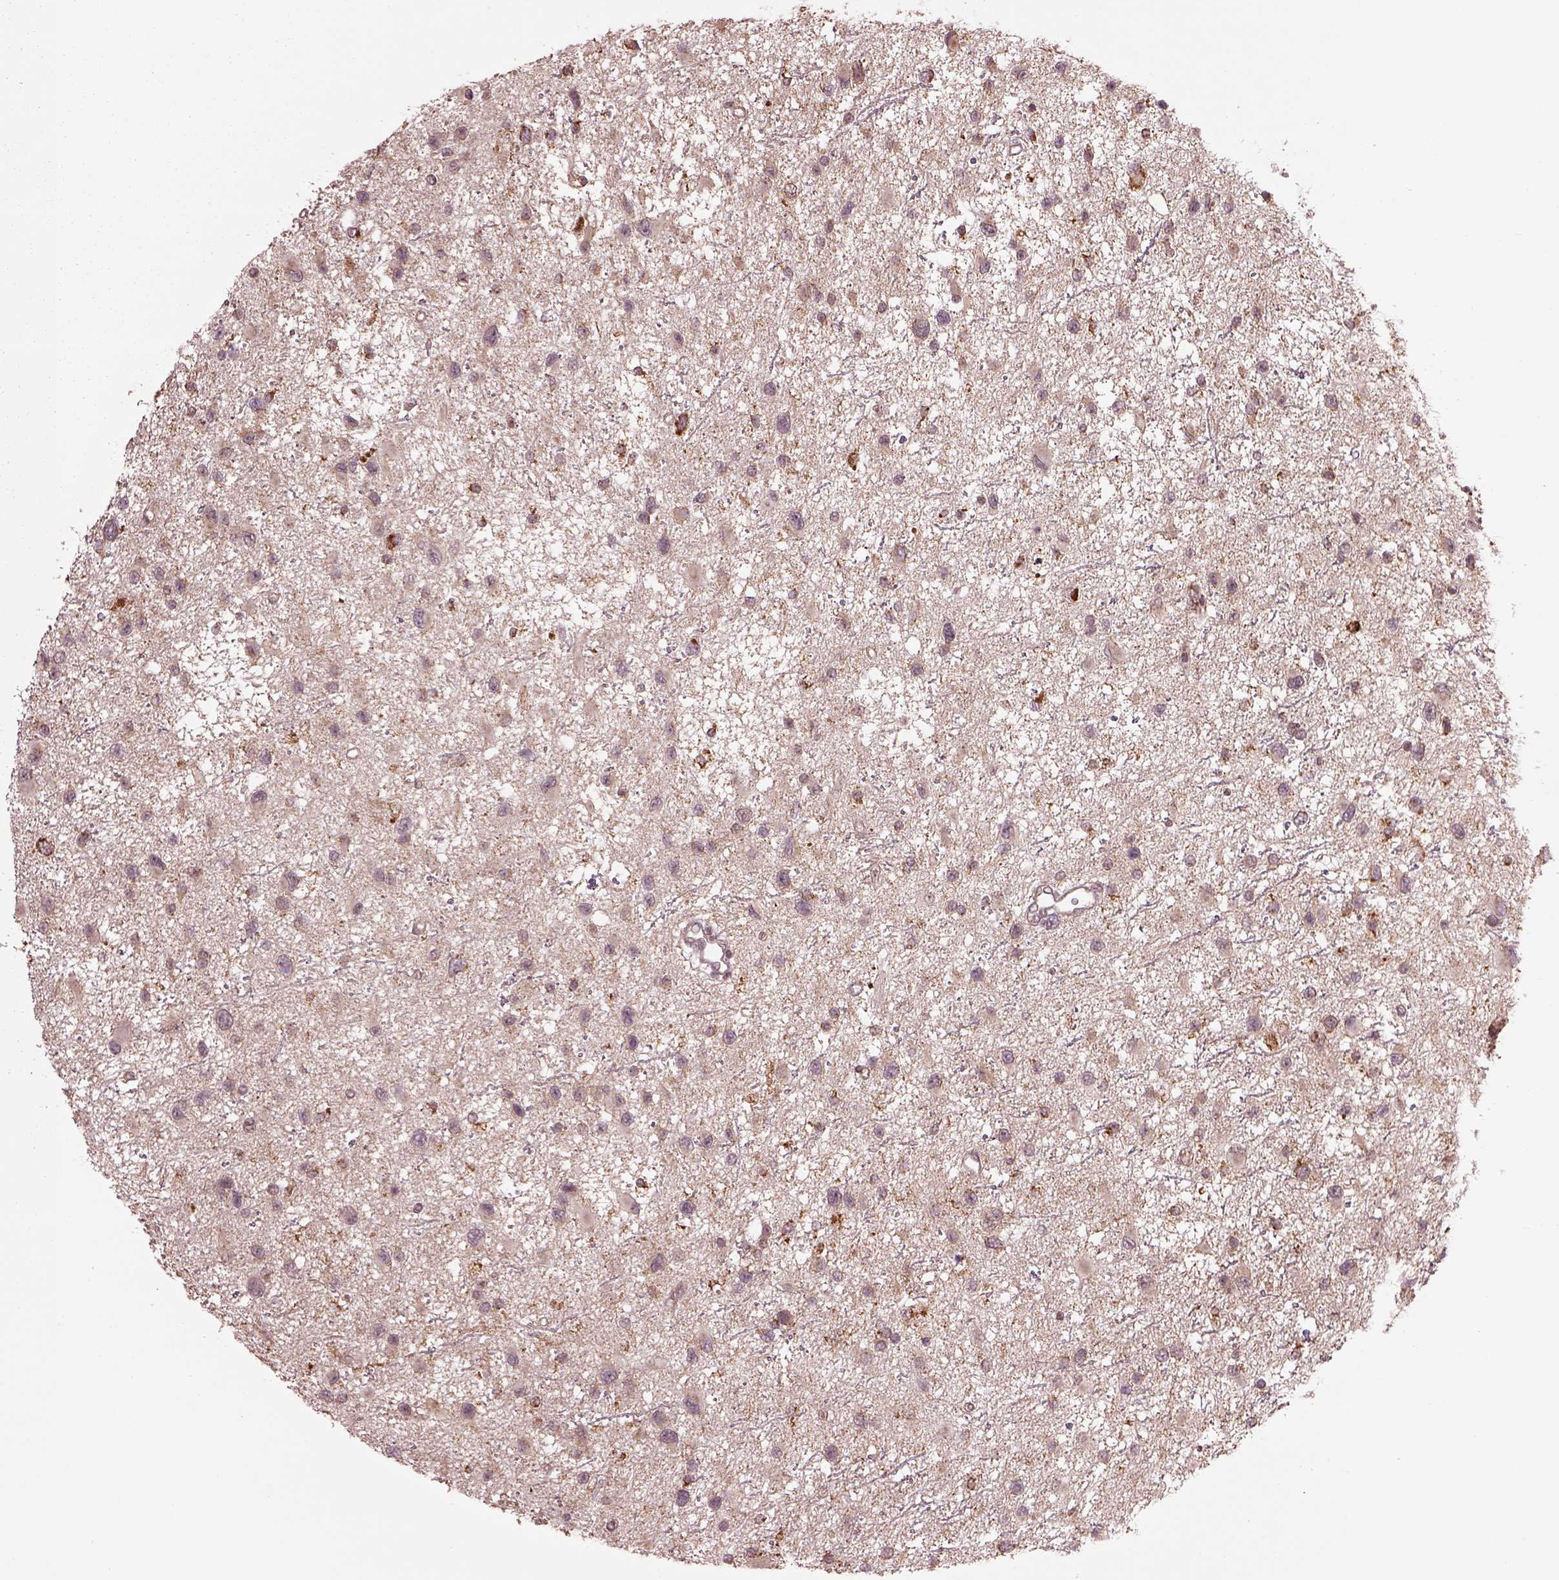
{"staining": {"intensity": "moderate", "quantity": "25%-75%", "location": "cytoplasmic/membranous"}, "tissue": "glioma", "cell_type": "Tumor cells", "image_type": "cancer", "snomed": [{"axis": "morphology", "description": "Glioma, malignant, Low grade"}, {"axis": "topography", "description": "Brain"}], "caption": "IHC of glioma demonstrates medium levels of moderate cytoplasmic/membranous positivity in approximately 25%-75% of tumor cells.", "gene": "SEL1L3", "patient": {"sex": "female", "age": 32}}